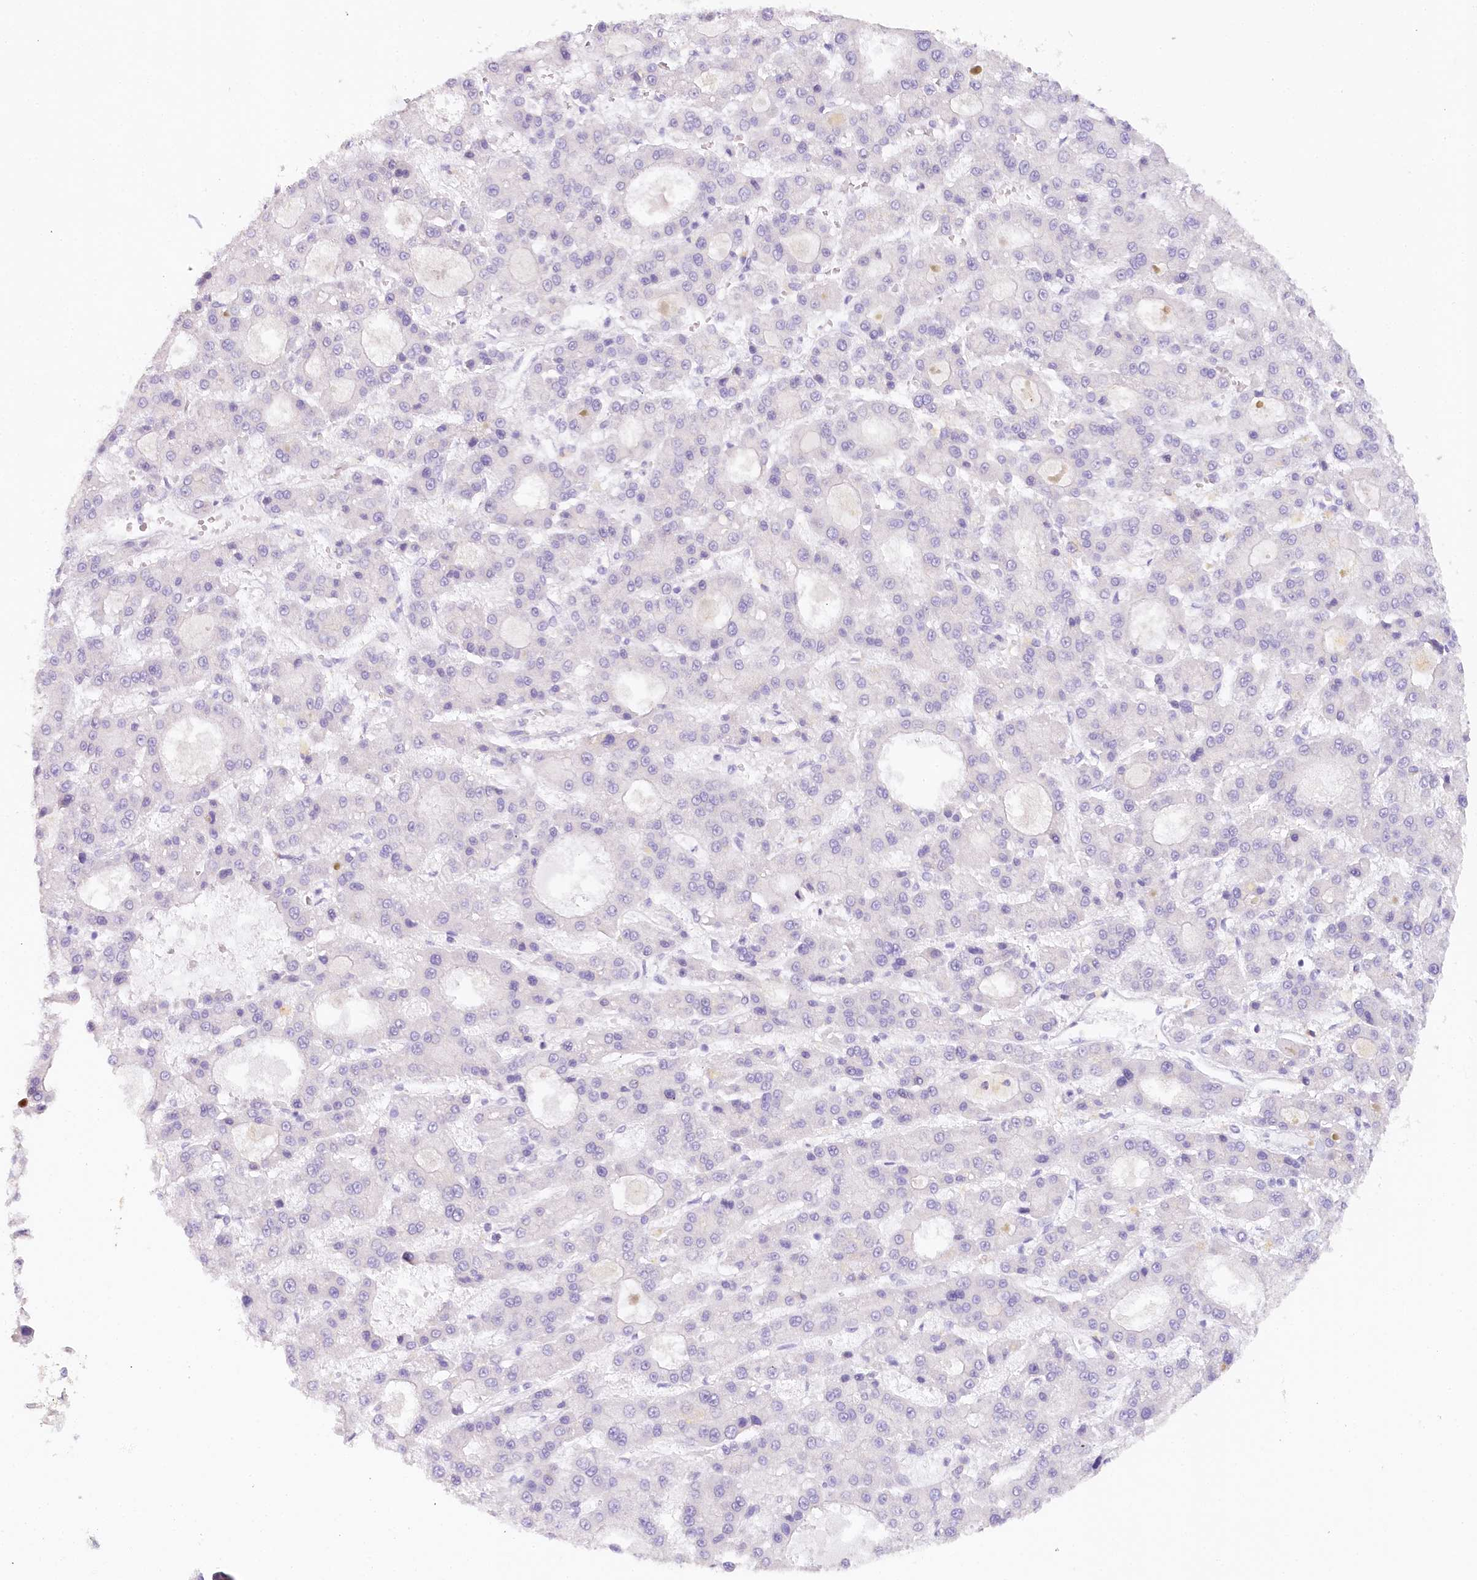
{"staining": {"intensity": "negative", "quantity": "none", "location": "none"}, "tissue": "liver cancer", "cell_type": "Tumor cells", "image_type": "cancer", "snomed": [{"axis": "morphology", "description": "Carcinoma, Hepatocellular, NOS"}, {"axis": "topography", "description": "Liver"}], "caption": "A histopathology image of hepatocellular carcinoma (liver) stained for a protein displays no brown staining in tumor cells.", "gene": "TP53", "patient": {"sex": "male", "age": 70}}